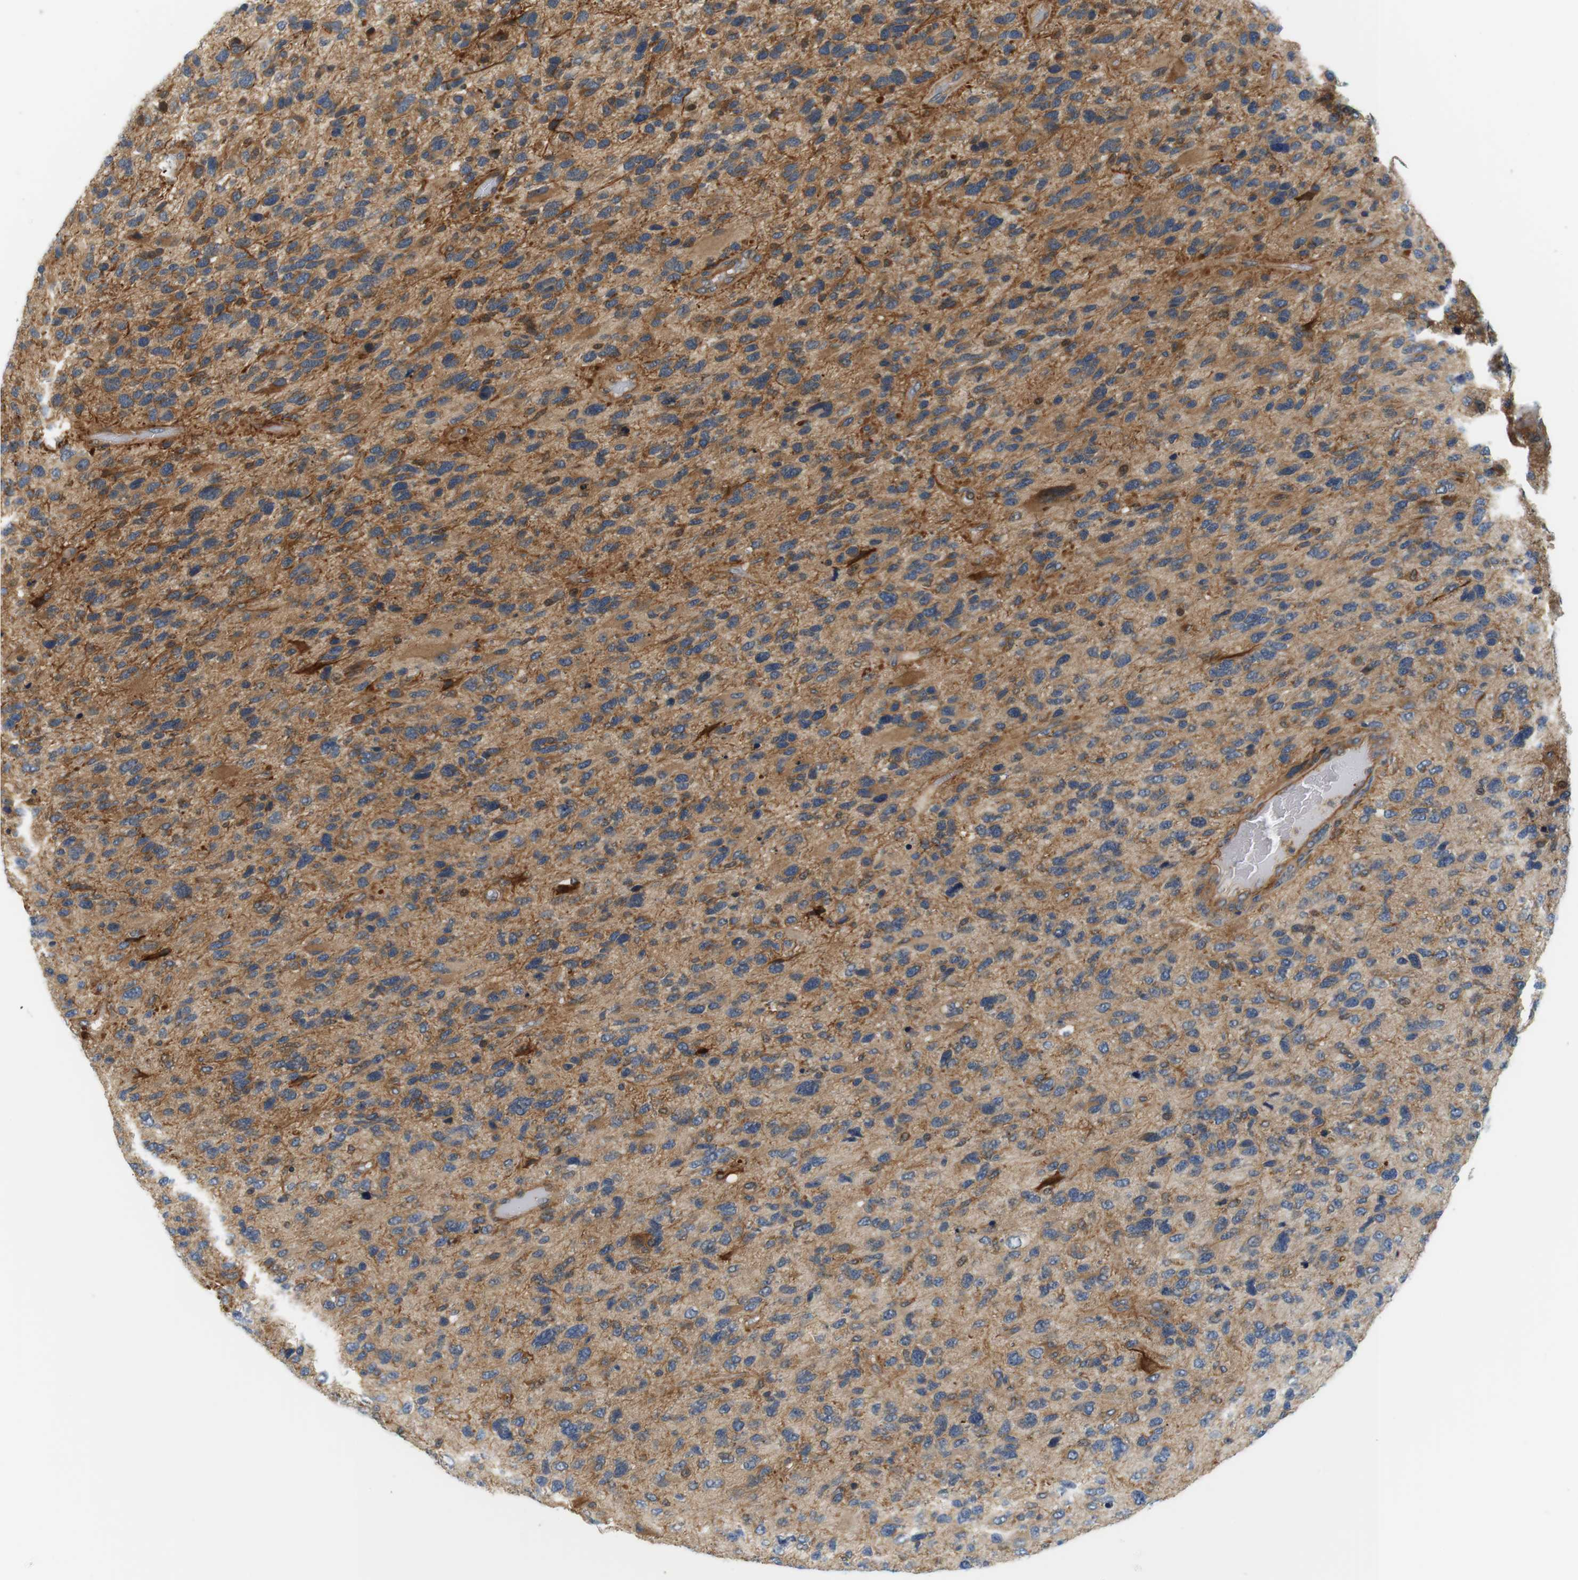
{"staining": {"intensity": "moderate", "quantity": ">75%", "location": "cytoplasmic/membranous"}, "tissue": "glioma", "cell_type": "Tumor cells", "image_type": "cancer", "snomed": [{"axis": "morphology", "description": "Glioma, malignant, High grade"}, {"axis": "topography", "description": "Brain"}], "caption": "Immunohistochemistry photomicrograph of glioma stained for a protein (brown), which exhibits medium levels of moderate cytoplasmic/membranous staining in approximately >75% of tumor cells.", "gene": "SH3GLB1", "patient": {"sex": "female", "age": 58}}